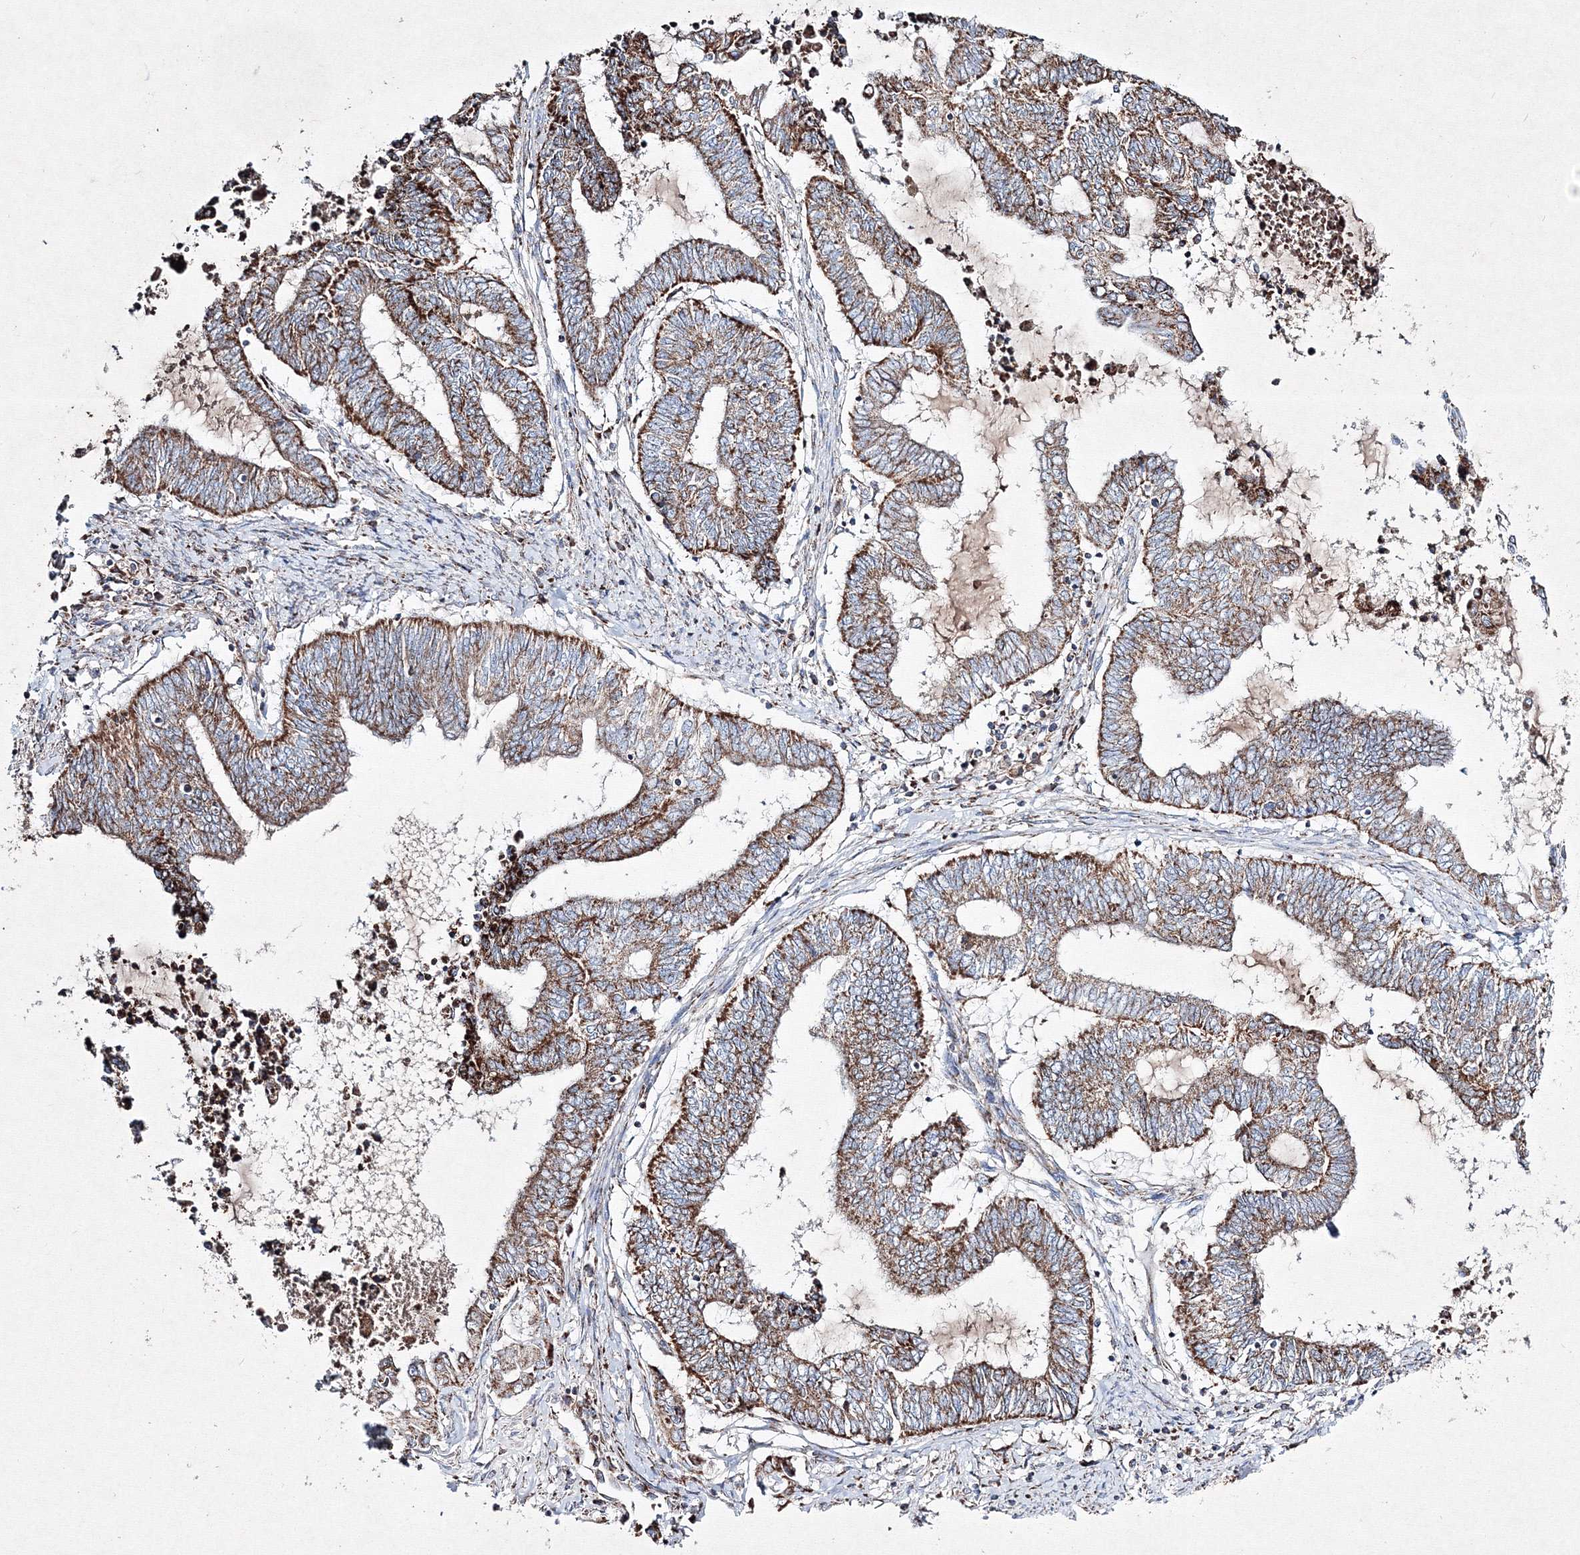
{"staining": {"intensity": "moderate", "quantity": ">75%", "location": "cytoplasmic/membranous"}, "tissue": "endometrial cancer", "cell_type": "Tumor cells", "image_type": "cancer", "snomed": [{"axis": "morphology", "description": "Adenocarcinoma, NOS"}, {"axis": "topography", "description": "Uterus"}, {"axis": "topography", "description": "Endometrium"}], "caption": "Human adenocarcinoma (endometrial) stained with a brown dye reveals moderate cytoplasmic/membranous positive positivity in approximately >75% of tumor cells.", "gene": "IGSF9", "patient": {"sex": "female", "age": 70}}